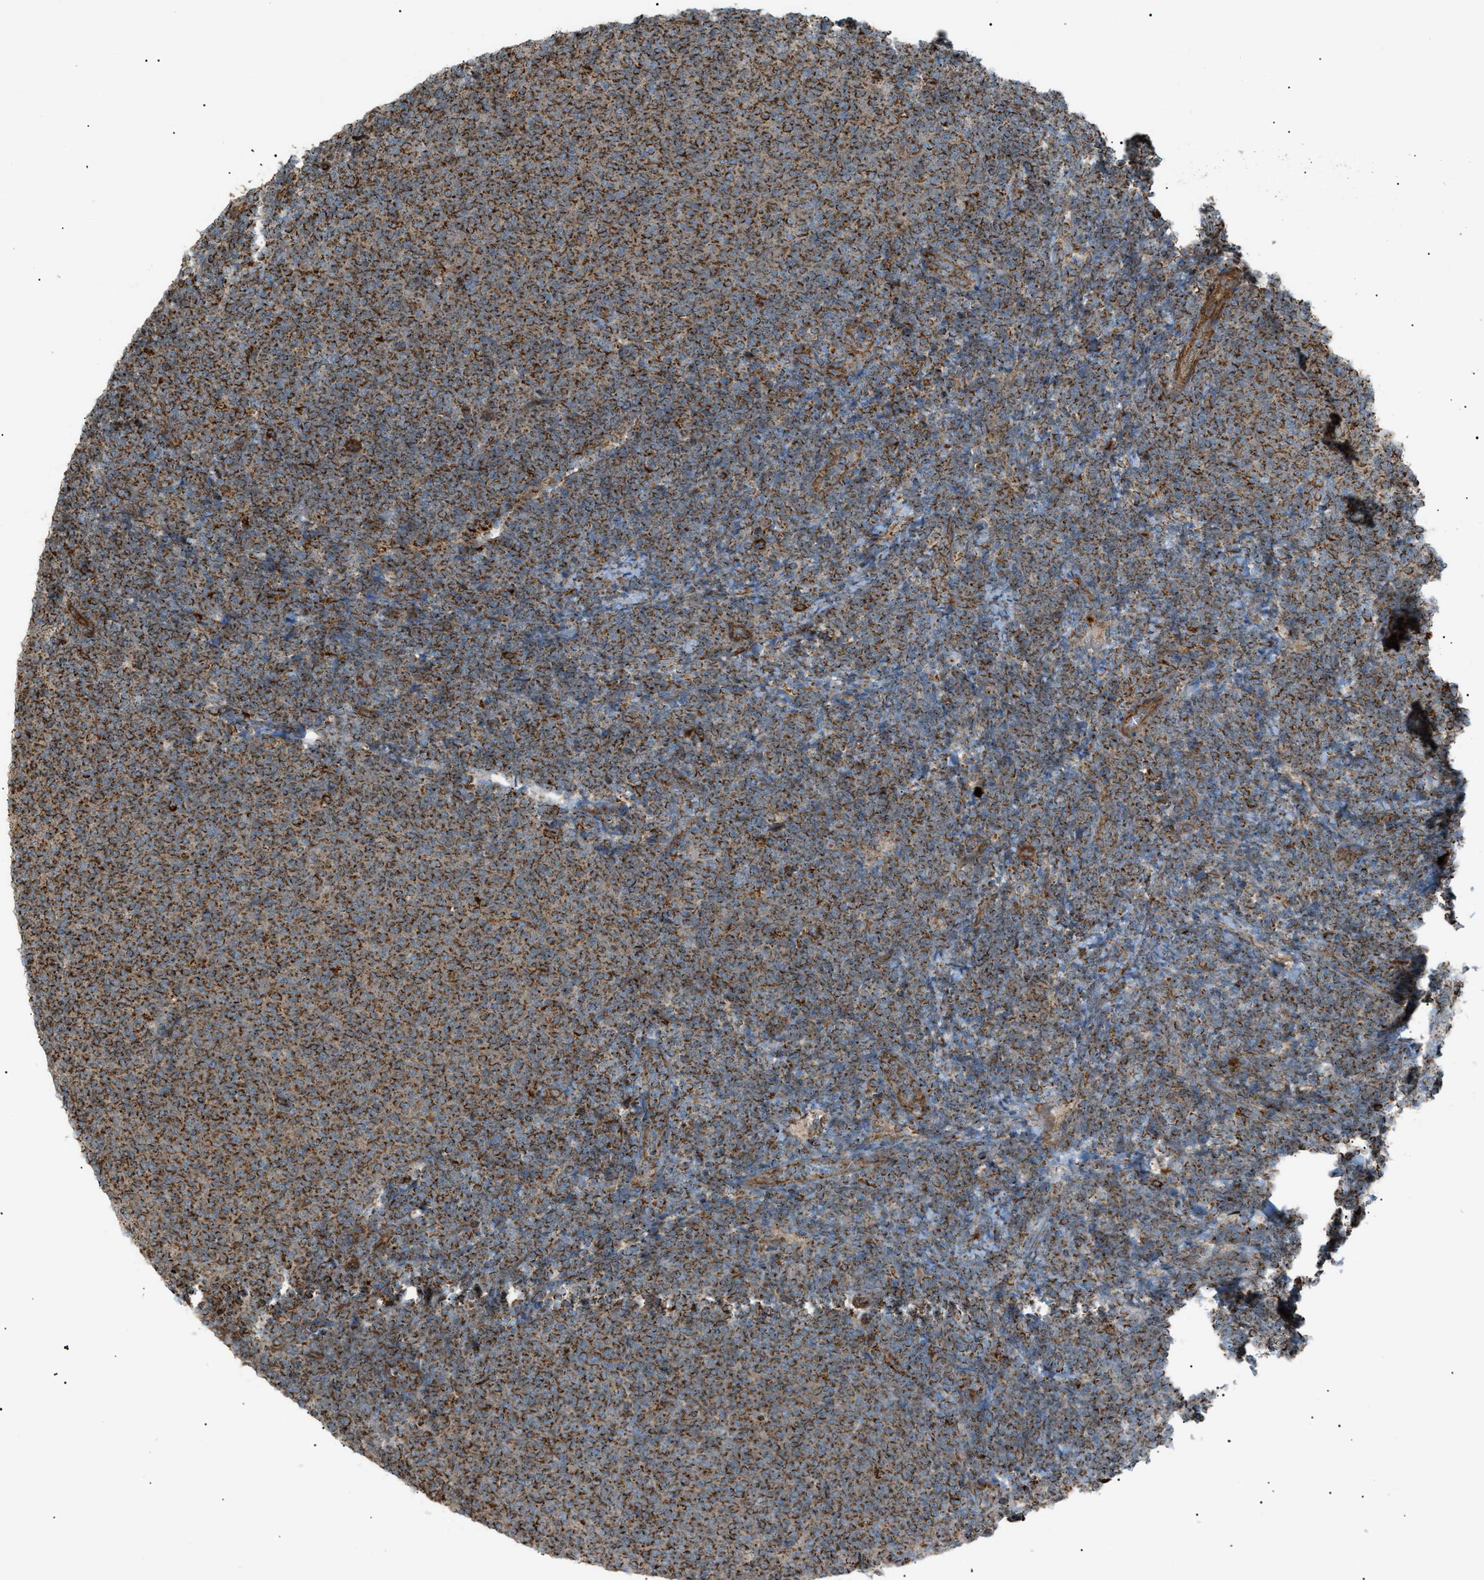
{"staining": {"intensity": "moderate", "quantity": ">75%", "location": "cytoplasmic/membranous"}, "tissue": "lymphoma", "cell_type": "Tumor cells", "image_type": "cancer", "snomed": [{"axis": "morphology", "description": "Malignant lymphoma, non-Hodgkin's type, Low grade"}, {"axis": "topography", "description": "Lymph node"}], "caption": "A brown stain highlights moderate cytoplasmic/membranous expression of a protein in malignant lymphoma, non-Hodgkin's type (low-grade) tumor cells. The staining was performed using DAB, with brown indicating positive protein expression. Nuclei are stained blue with hematoxylin.", "gene": "C1GALT1C1", "patient": {"sex": "male", "age": 66}}